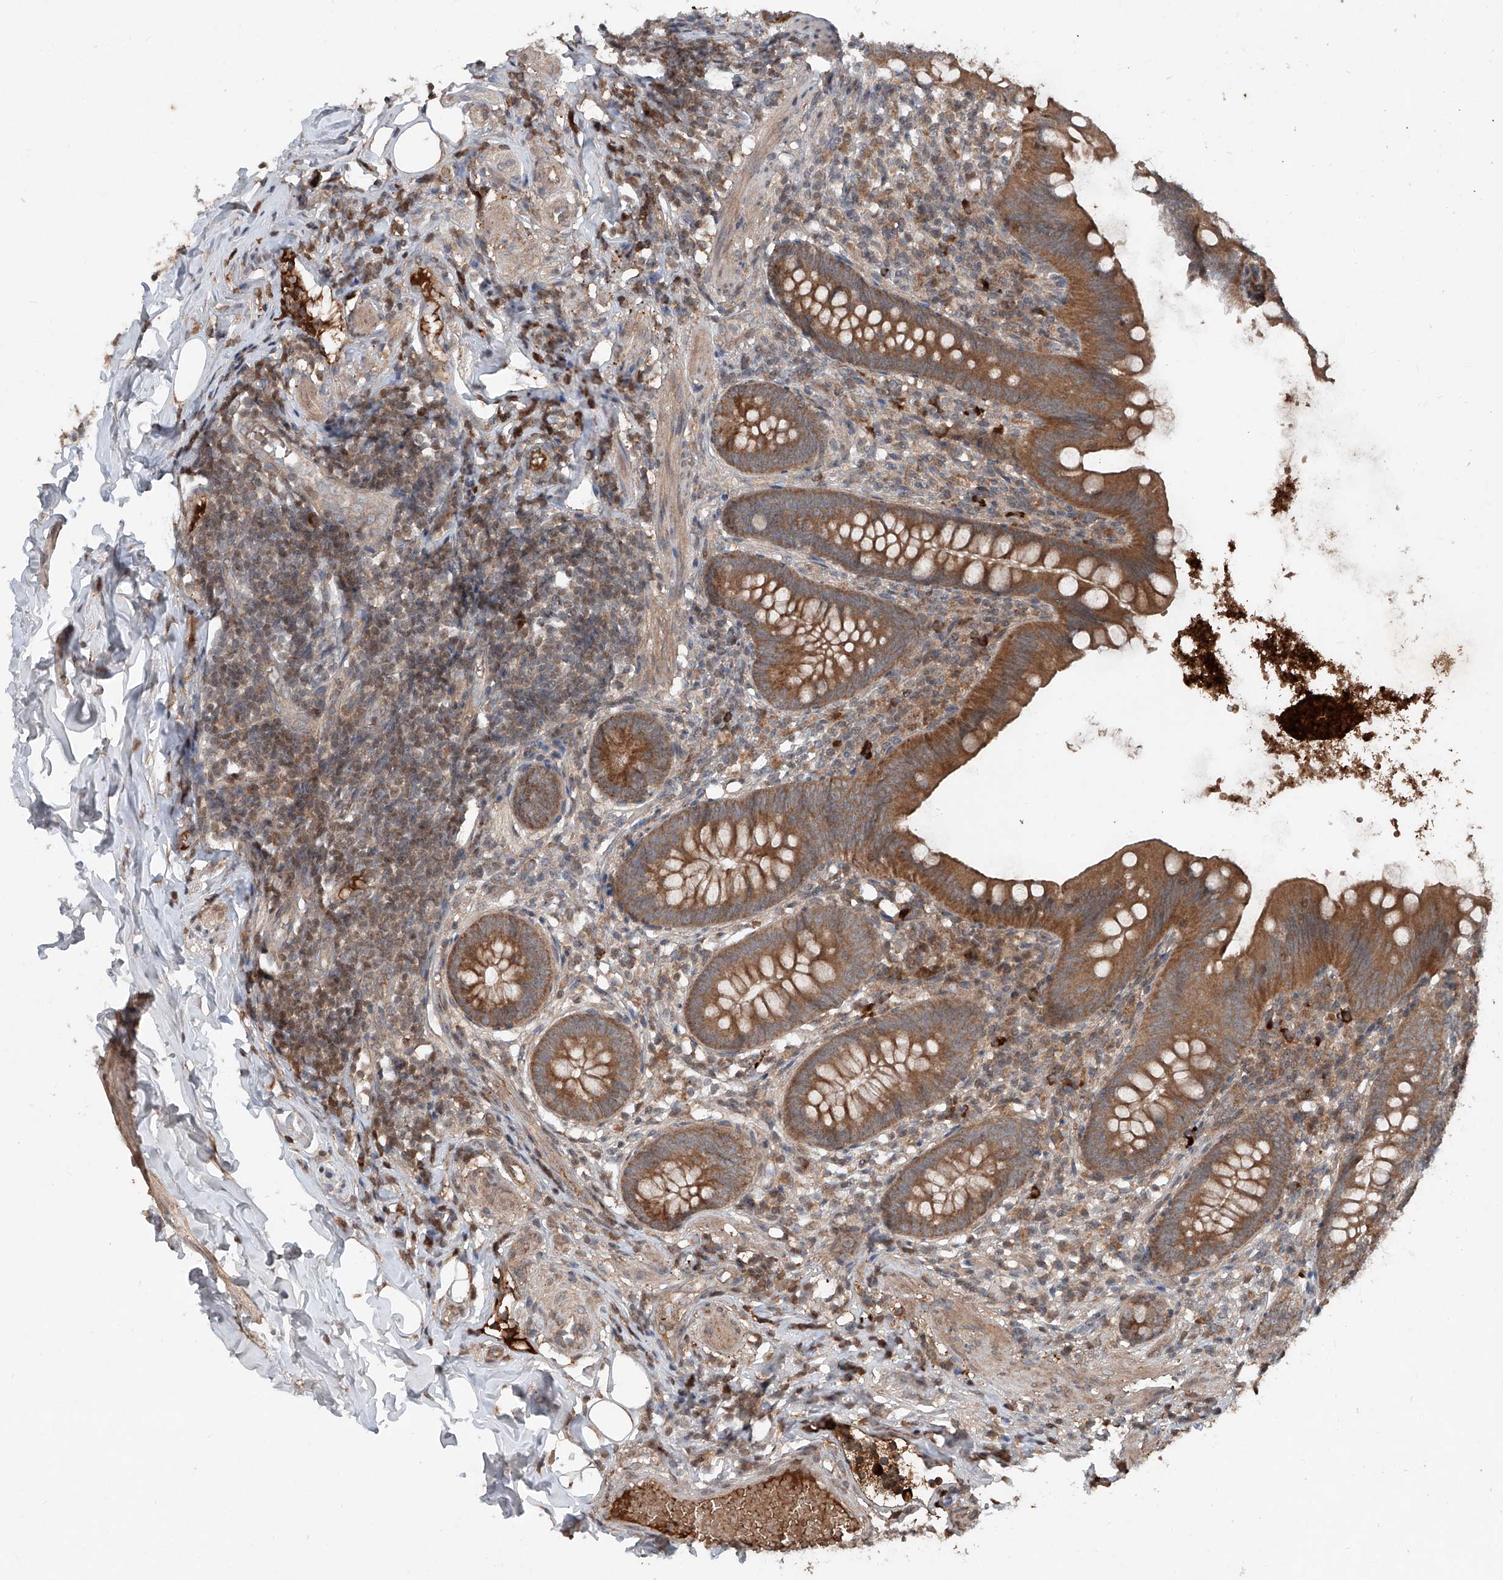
{"staining": {"intensity": "moderate", "quantity": ">75%", "location": "cytoplasmic/membranous"}, "tissue": "appendix", "cell_type": "Glandular cells", "image_type": "normal", "snomed": [{"axis": "morphology", "description": "Normal tissue, NOS"}, {"axis": "topography", "description": "Appendix"}], "caption": "A medium amount of moderate cytoplasmic/membranous expression is present in approximately >75% of glandular cells in unremarkable appendix.", "gene": "ADAM23", "patient": {"sex": "female", "age": 62}}